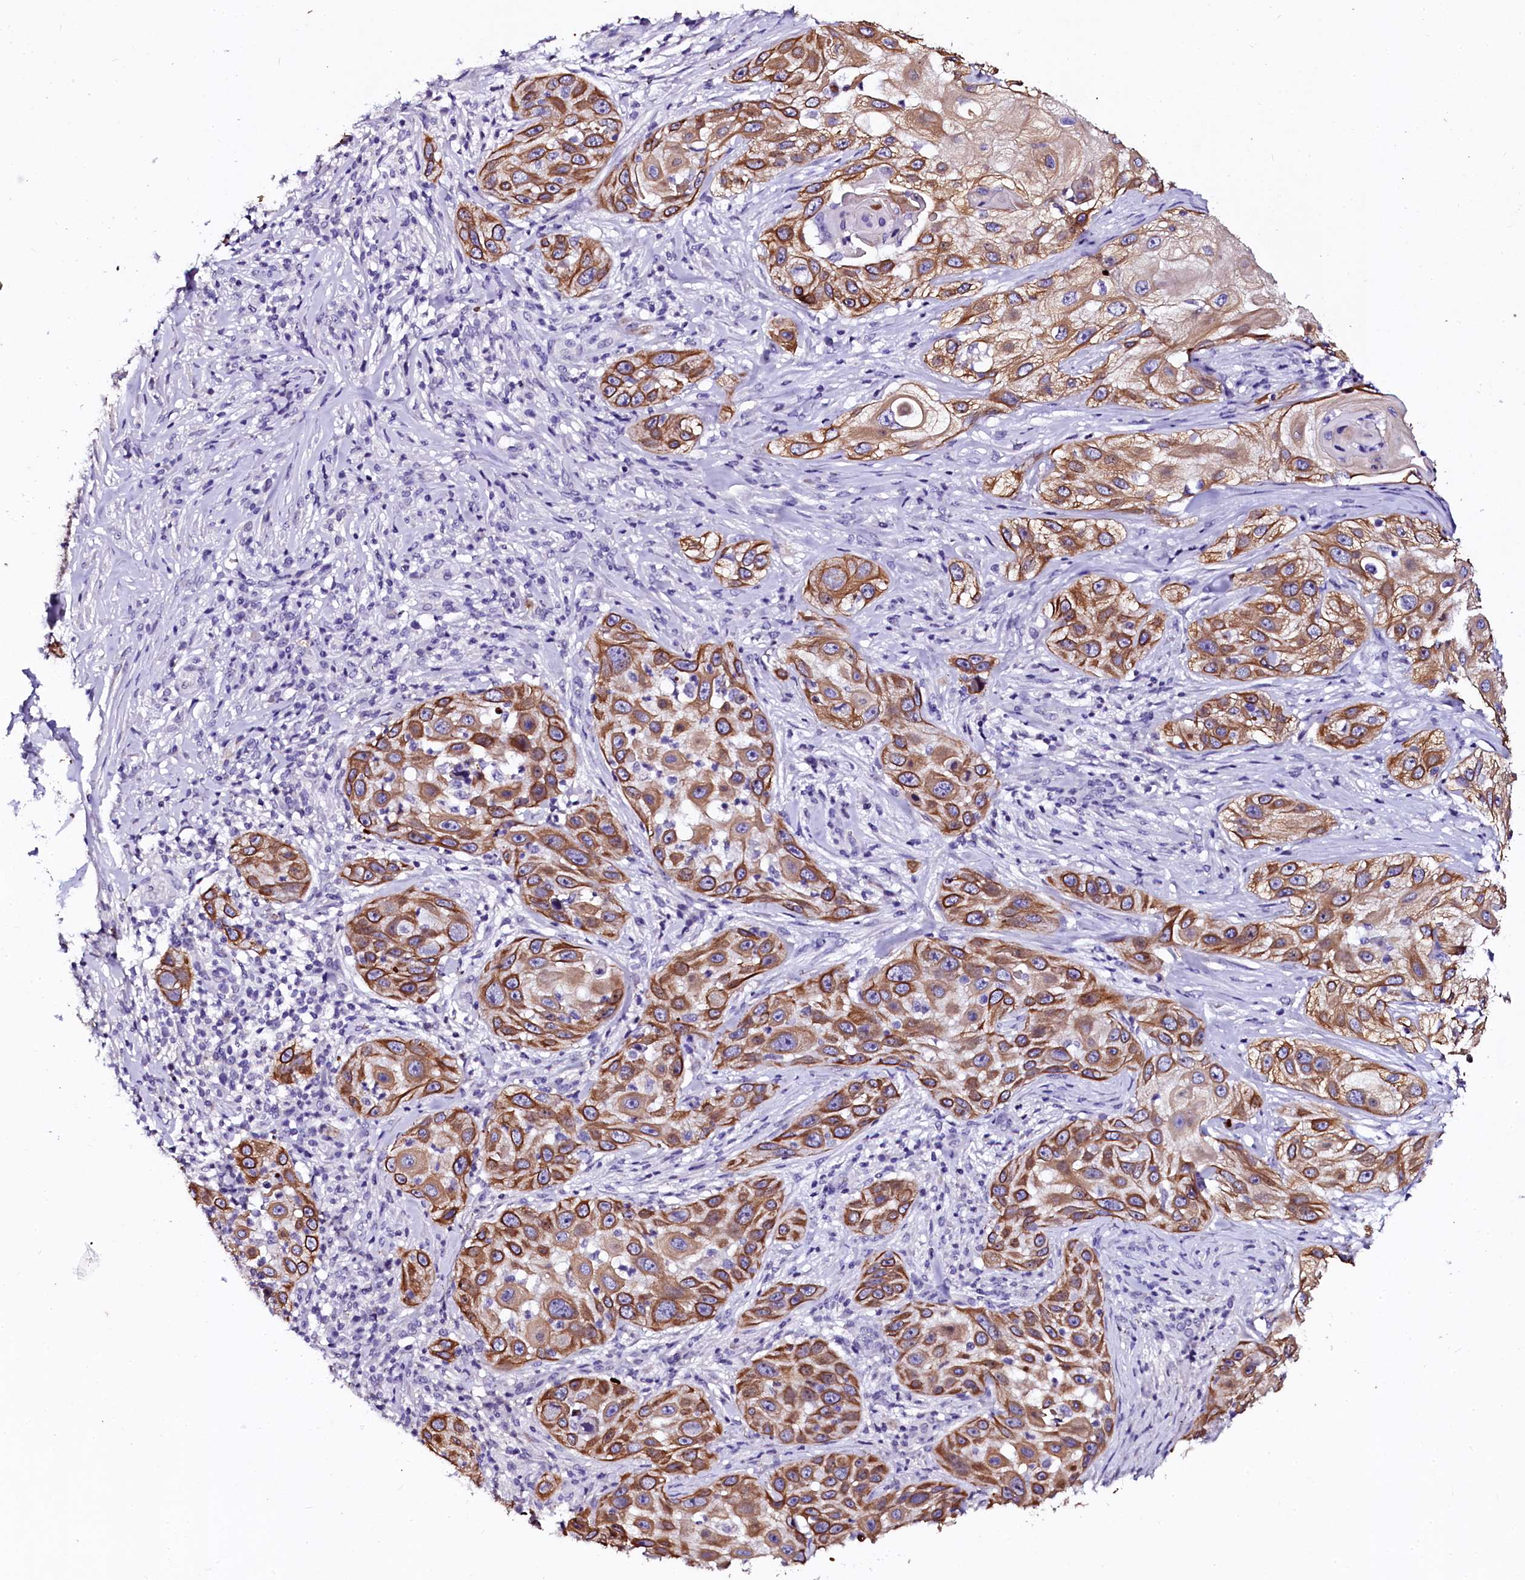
{"staining": {"intensity": "moderate", "quantity": ">75%", "location": "cytoplasmic/membranous"}, "tissue": "skin cancer", "cell_type": "Tumor cells", "image_type": "cancer", "snomed": [{"axis": "morphology", "description": "Squamous cell carcinoma, NOS"}, {"axis": "topography", "description": "Skin"}], "caption": "This image shows IHC staining of squamous cell carcinoma (skin), with medium moderate cytoplasmic/membranous expression in about >75% of tumor cells.", "gene": "CTDSPL2", "patient": {"sex": "female", "age": 44}}